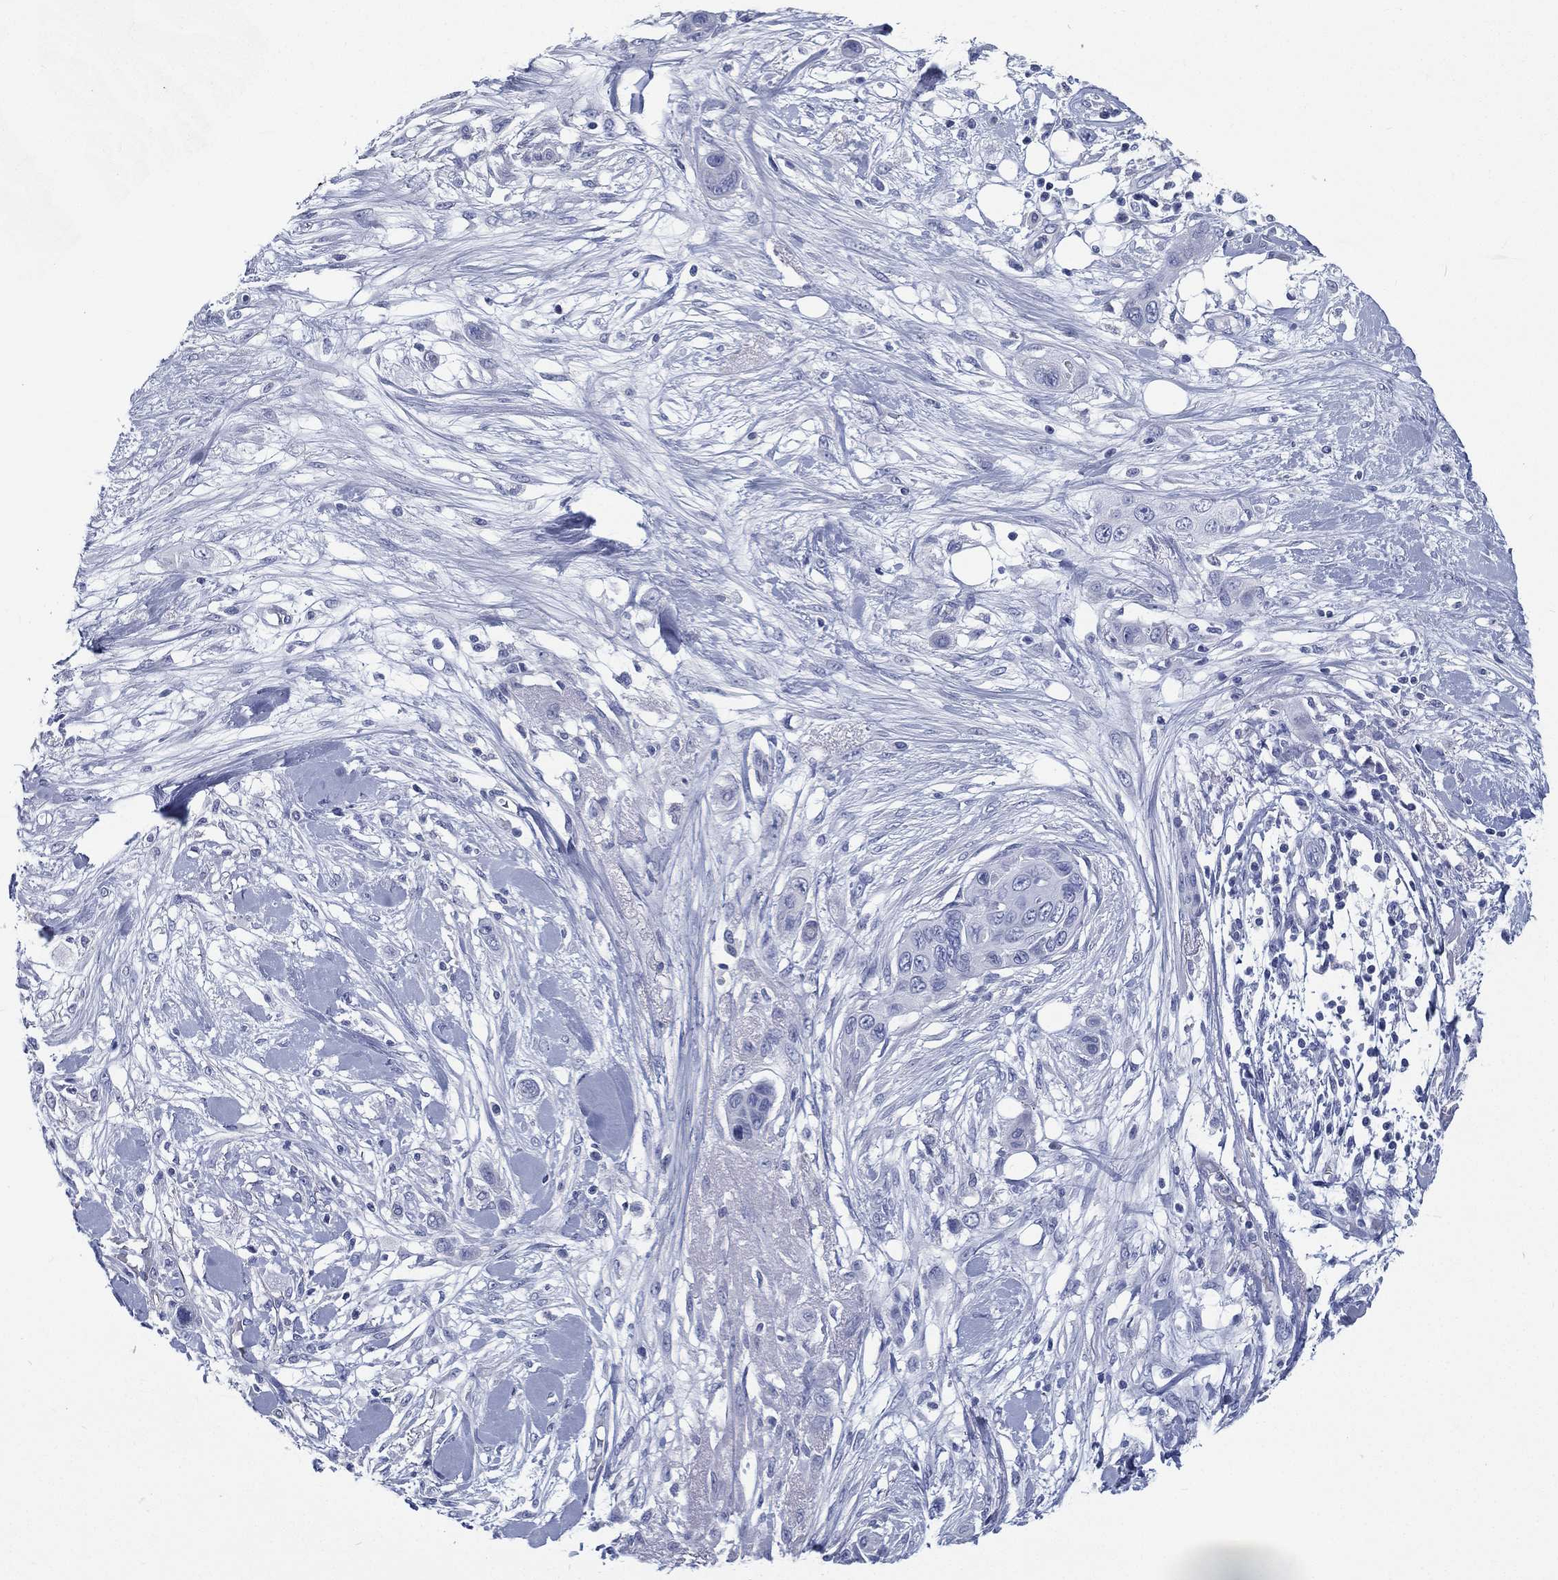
{"staining": {"intensity": "negative", "quantity": "none", "location": "none"}, "tissue": "skin cancer", "cell_type": "Tumor cells", "image_type": "cancer", "snomed": [{"axis": "morphology", "description": "Squamous cell carcinoma, NOS"}, {"axis": "topography", "description": "Skin"}], "caption": "A histopathology image of skin cancer (squamous cell carcinoma) stained for a protein shows no brown staining in tumor cells. (Stains: DAB (3,3'-diaminobenzidine) immunohistochemistry with hematoxylin counter stain, Microscopy: brightfield microscopy at high magnification).", "gene": "RSPH4A", "patient": {"sex": "male", "age": 79}}